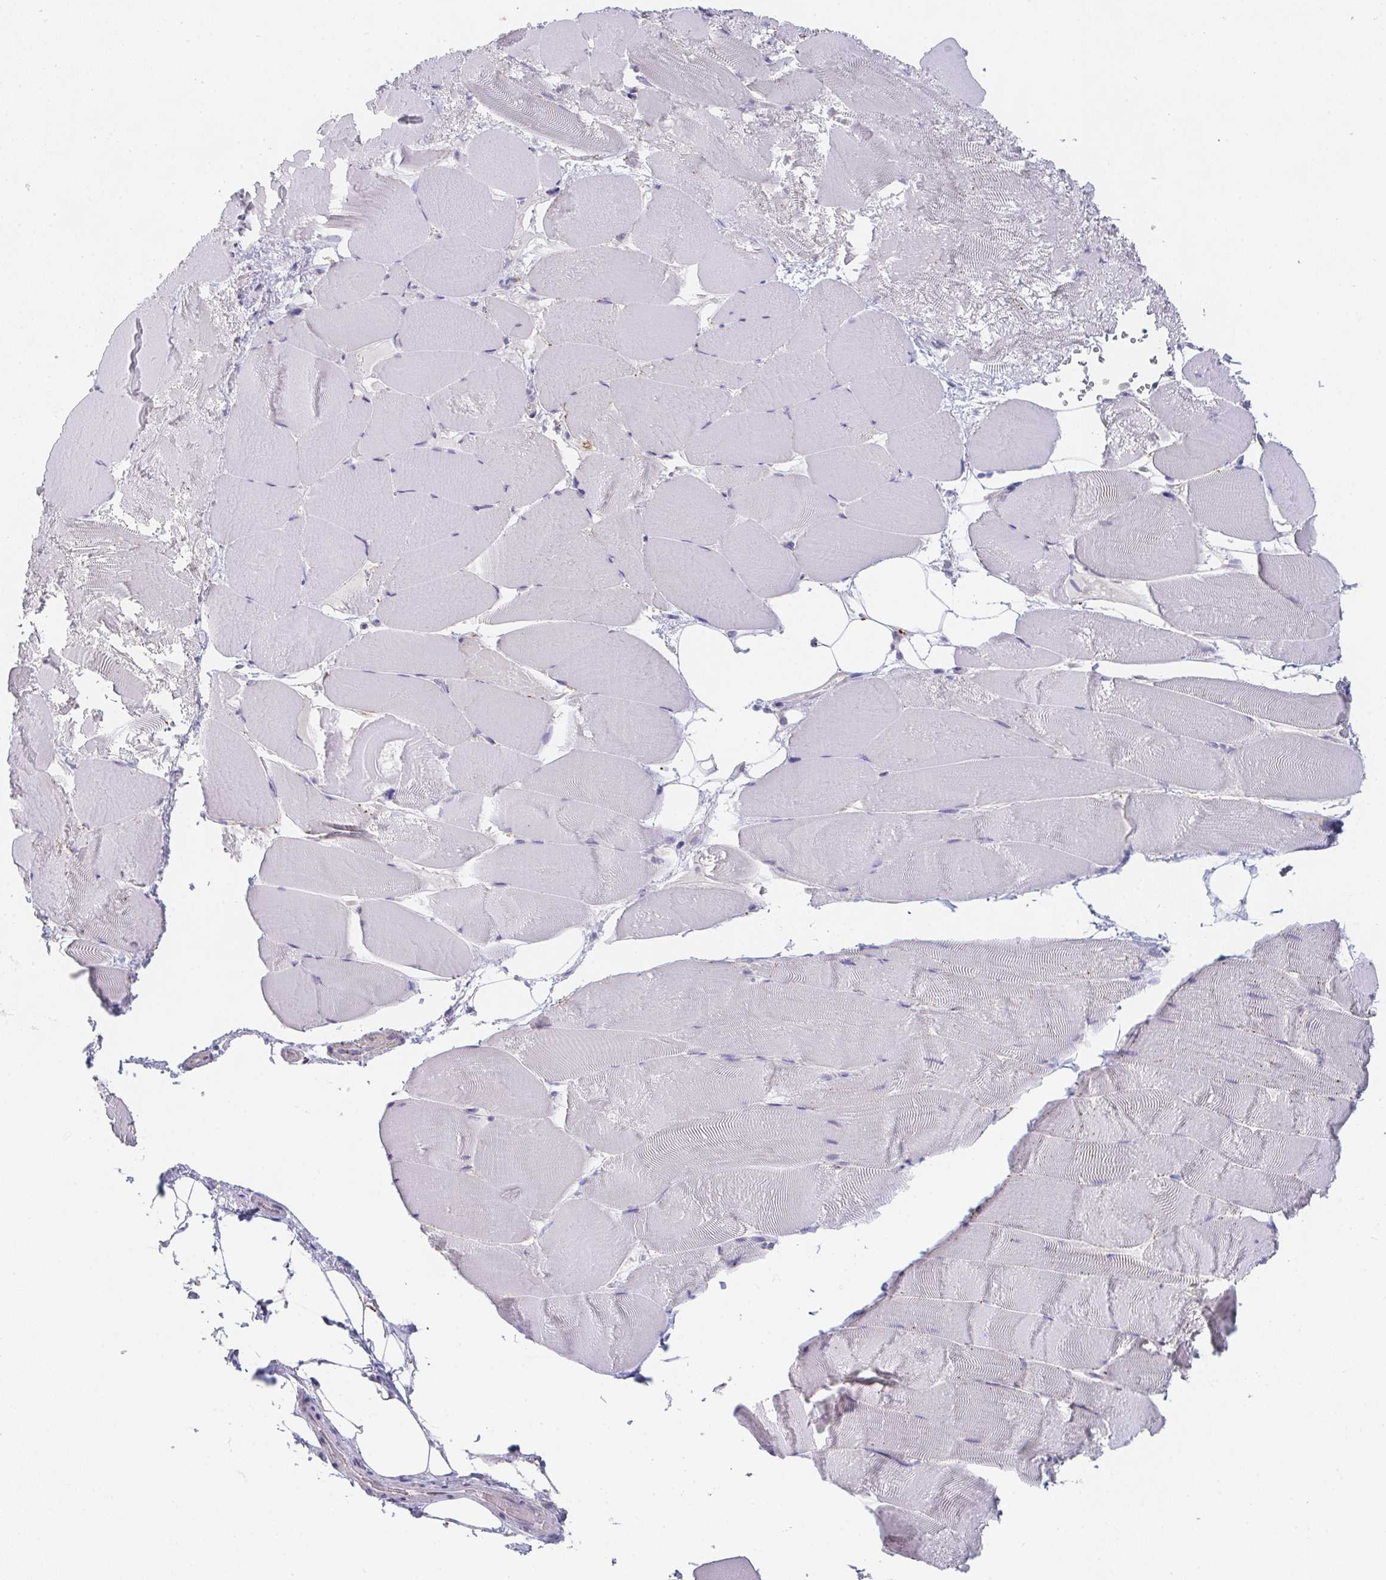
{"staining": {"intensity": "negative", "quantity": "none", "location": "none"}, "tissue": "skeletal muscle", "cell_type": "Myocytes", "image_type": "normal", "snomed": [{"axis": "morphology", "description": "Normal tissue, NOS"}, {"axis": "topography", "description": "Skeletal muscle"}], "caption": "This is an immunohistochemistry photomicrograph of normal skeletal muscle. There is no positivity in myocytes.", "gene": "CHMP5", "patient": {"sex": "female", "age": 64}}